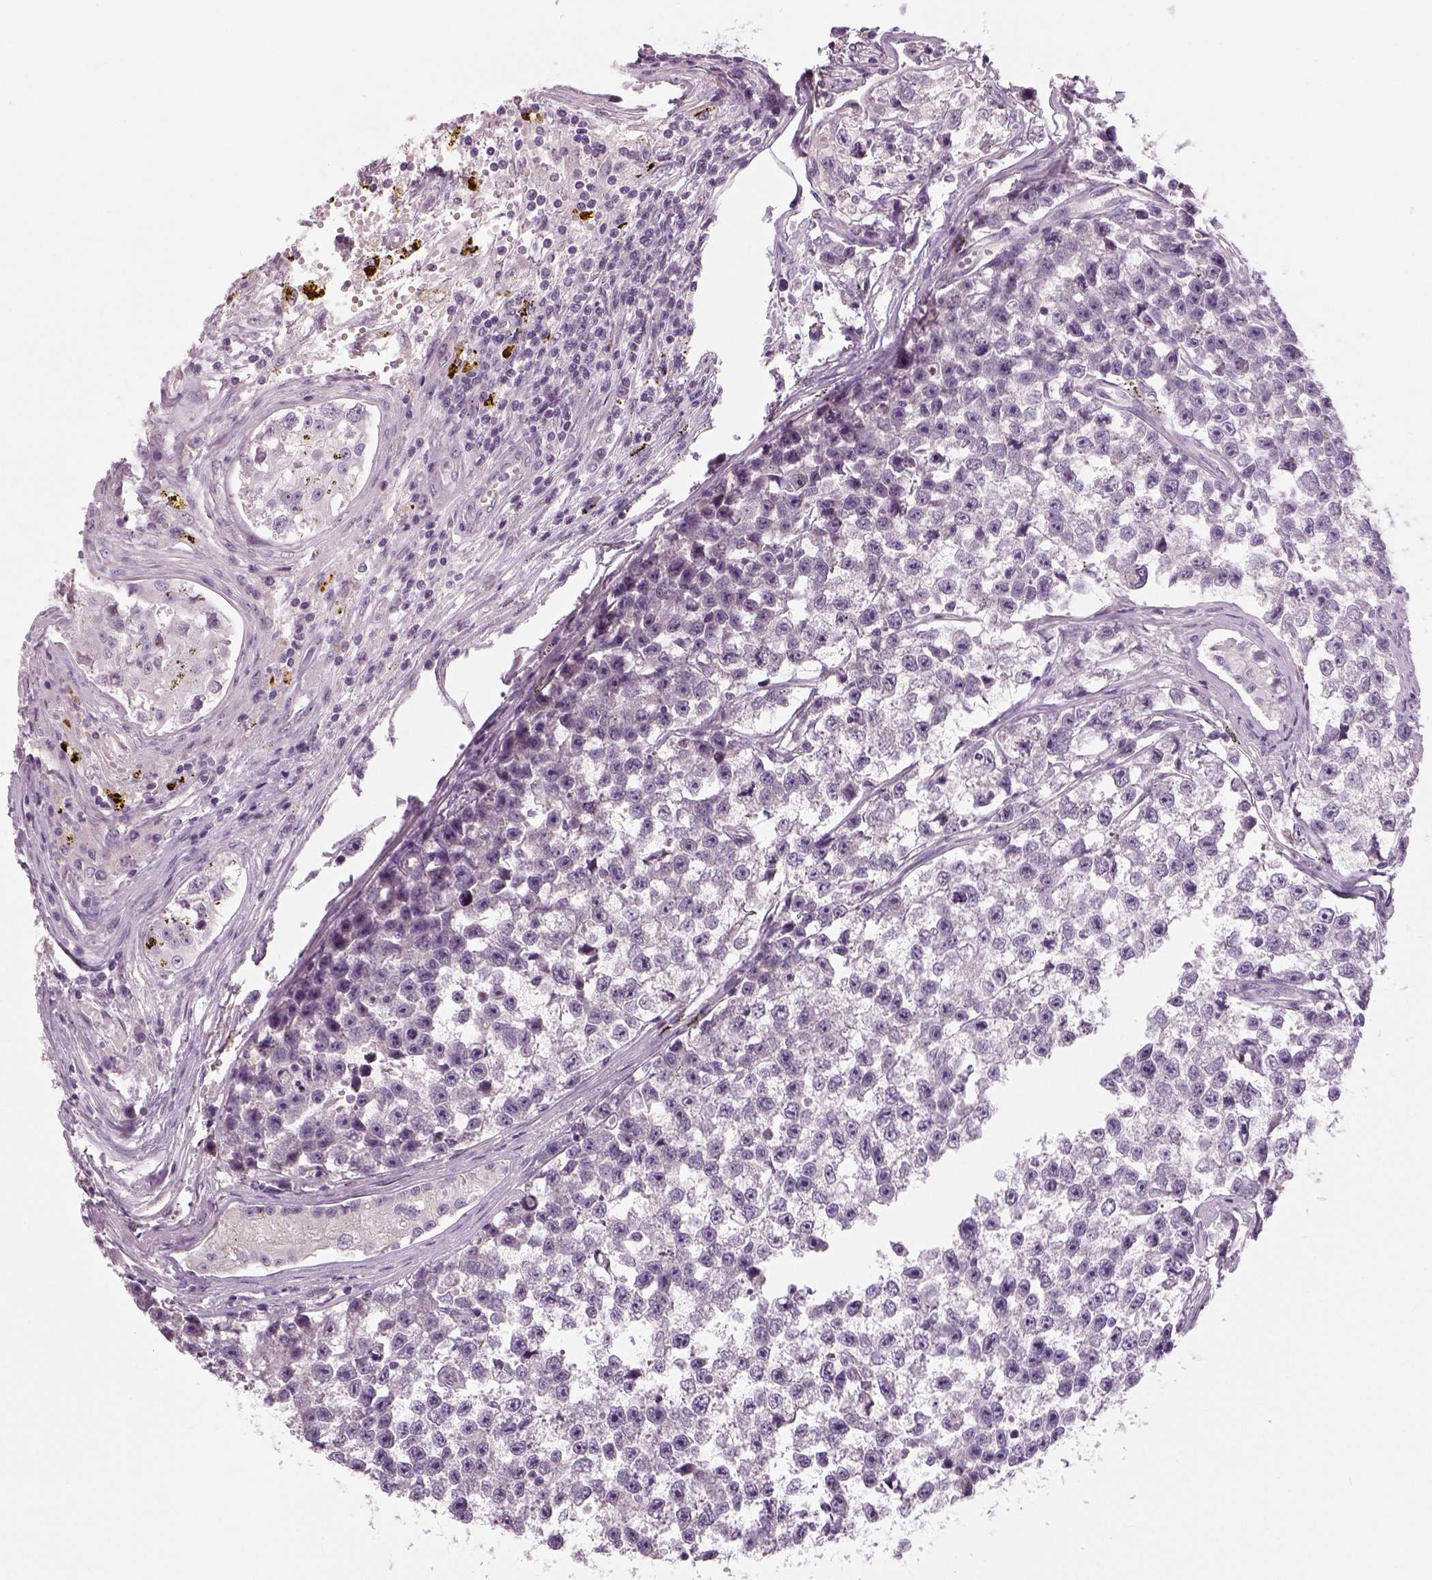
{"staining": {"intensity": "negative", "quantity": "none", "location": "none"}, "tissue": "testis cancer", "cell_type": "Tumor cells", "image_type": "cancer", "snomed": [{"axis": "morphology", "description": "Seminoma, NOS"}, {"axis": "topography", "description": "Testis"}], "caption": "Immunohistochemistry (IHC) of human seminoma (testis) exhibits no expression in tumor cells.", "gene": "NECAB1", "patient": {"sex": "male", "age": 26}}